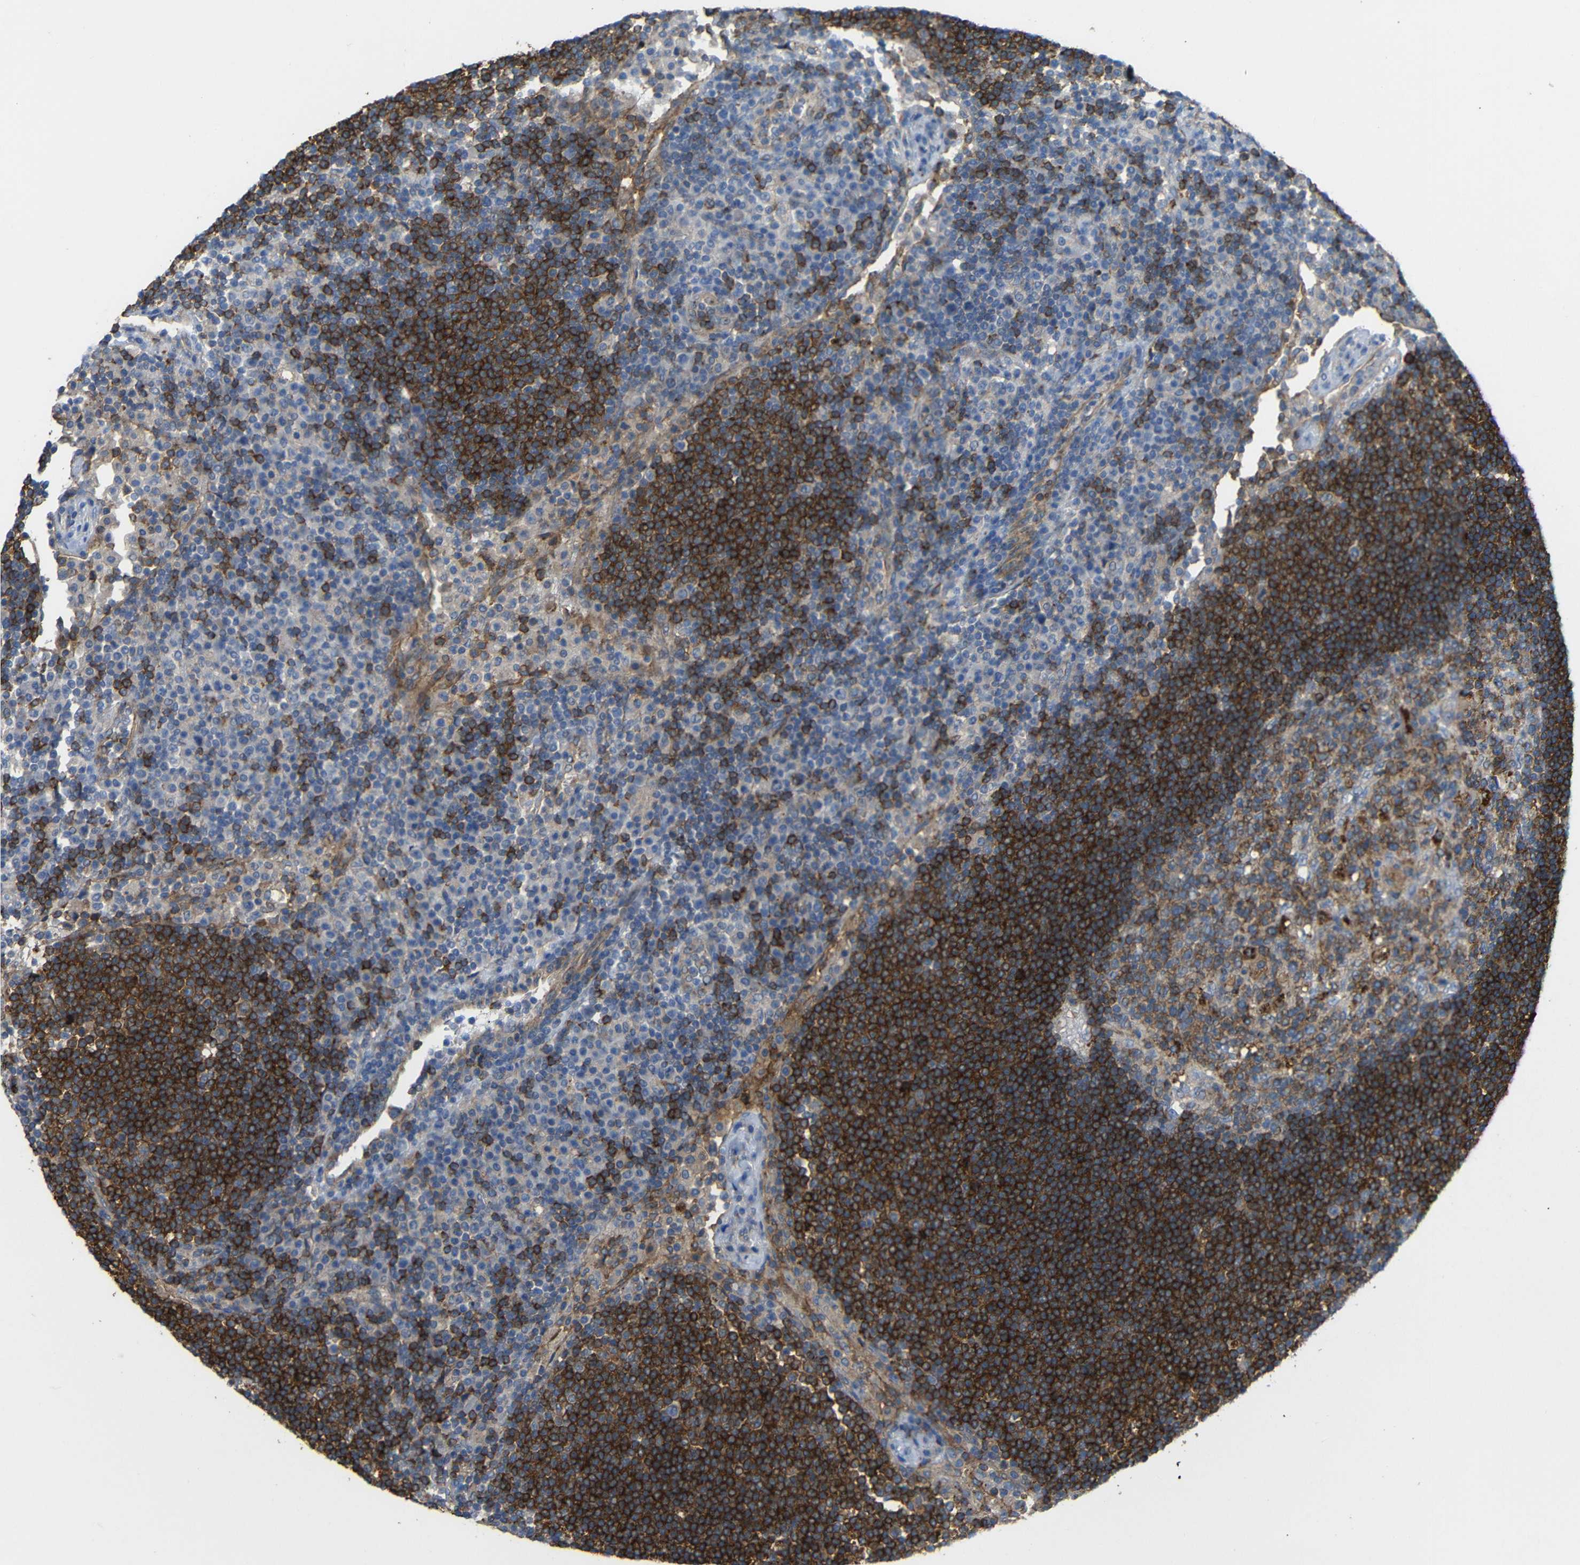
{"staining": {"intensity": "strong", "quantity": ">75%", "location": "cytoplasmic/membranous"}, "tissue": "lymph node", "cell_type": "Germinal center cells", "image_type": "normal", "snomed": [{"axis": "morphology", "description": "Normal tissue, NOS"}, {"axis": "topography", "description": "Lymph node"}], "caption": "Germinal center cells show strong cytoplasmic/membranous expression in about >75% of cells in benign lymph node. (DAB IHC with brightfield microscopy, high magnification).", "gene": "SYPL1", "patient": {"sex": "female", "age": 53}}